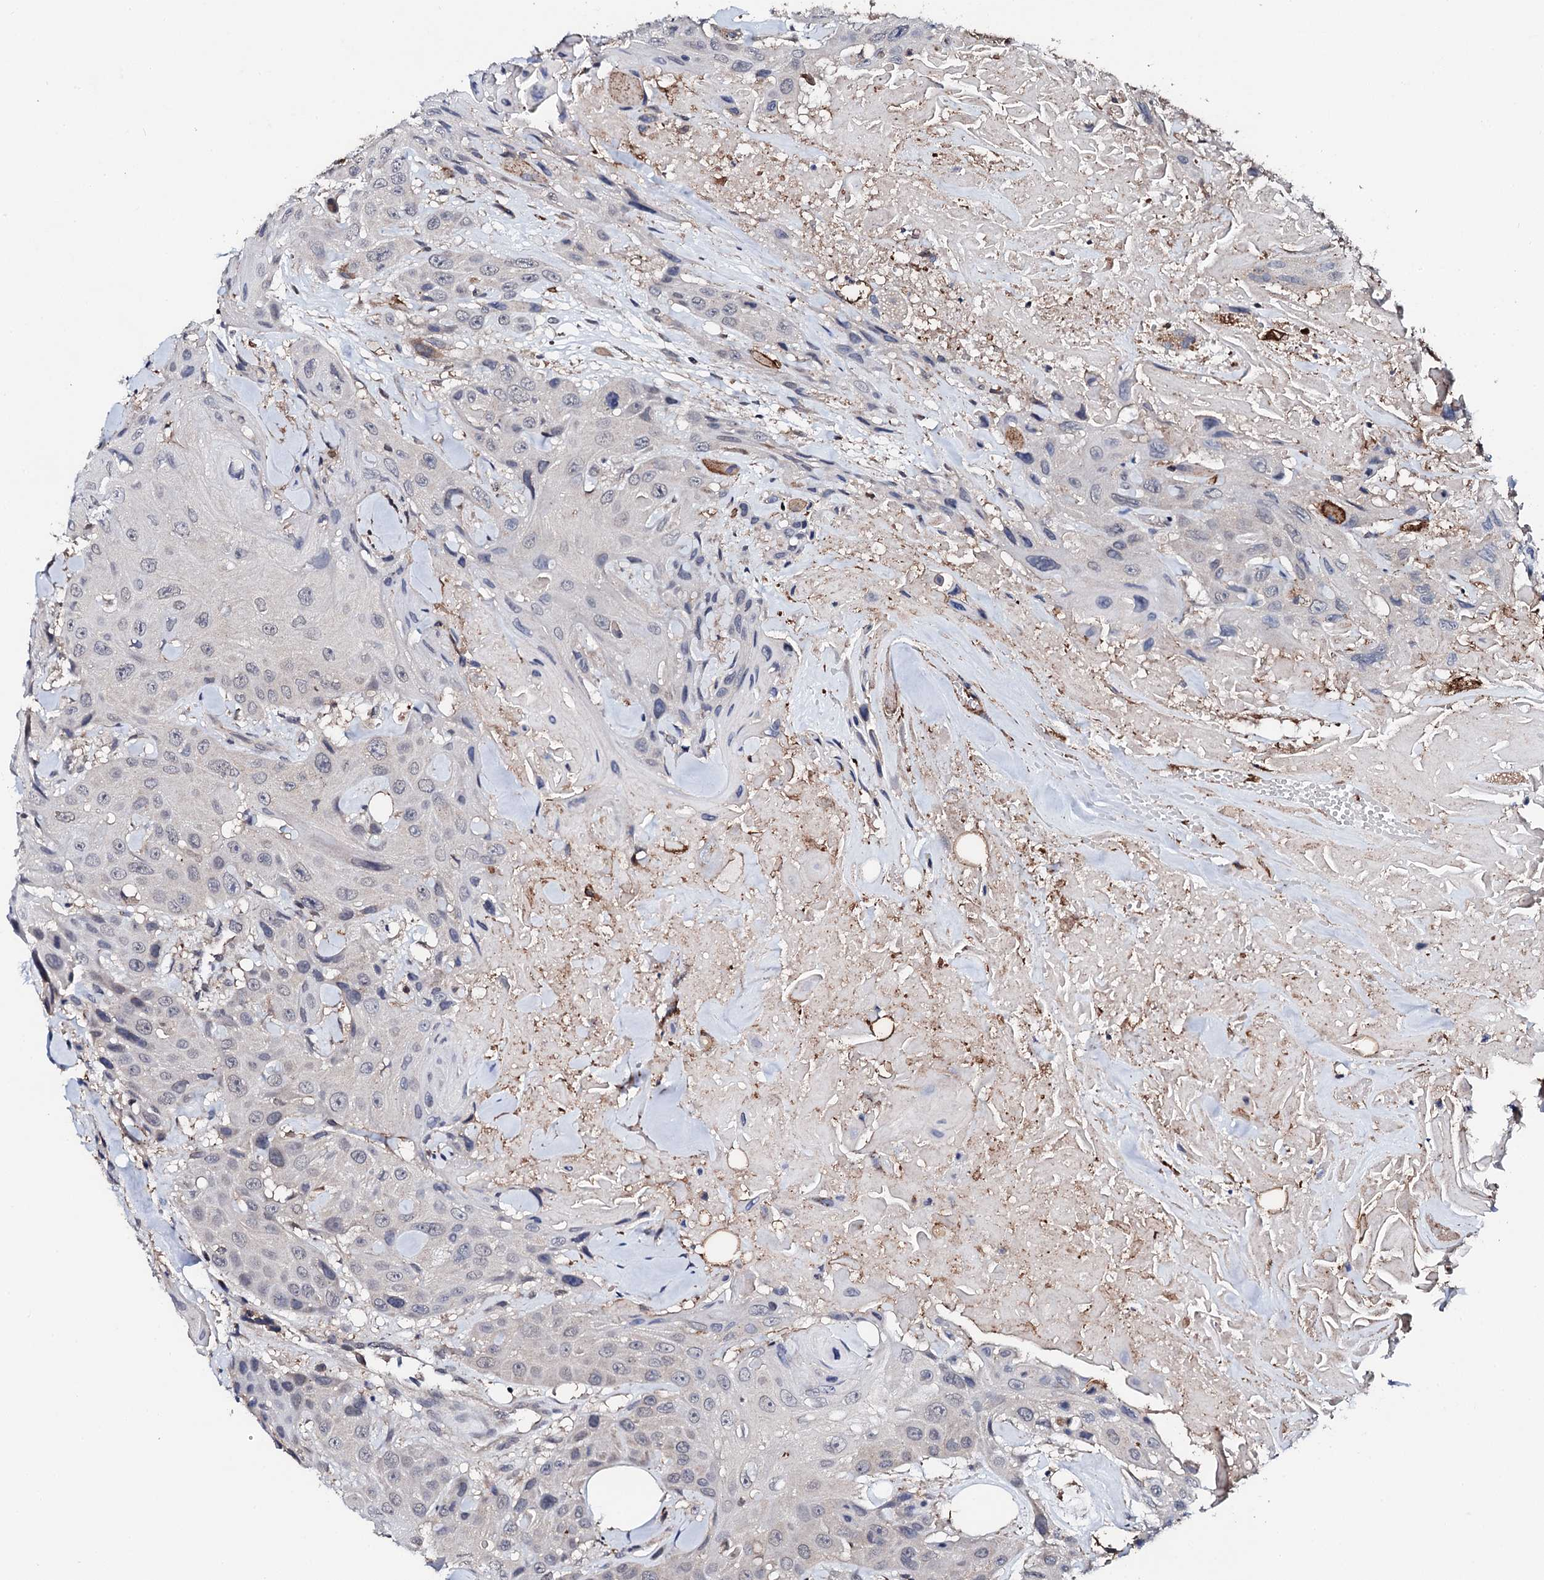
{"staining": {"intensity": "negative", "quantity": "none", "location": "none"}, "tissue": "head and neck cancer", "cell_type": "Tumor cells", "image_type": "cancer", "snomed": [{"axis": "morphology", "description": "Squamous cell carcinoma, NOS"}, {"axis": "topography", "description": "Head-Neck"}], "caption": "Squamous cell carcinoma (head and neck) was stained to show a protein in brown. There is no significant positivity in tumor cells.", "gene": "EDC3", "patient": {"sex": "male", "age": 81}}